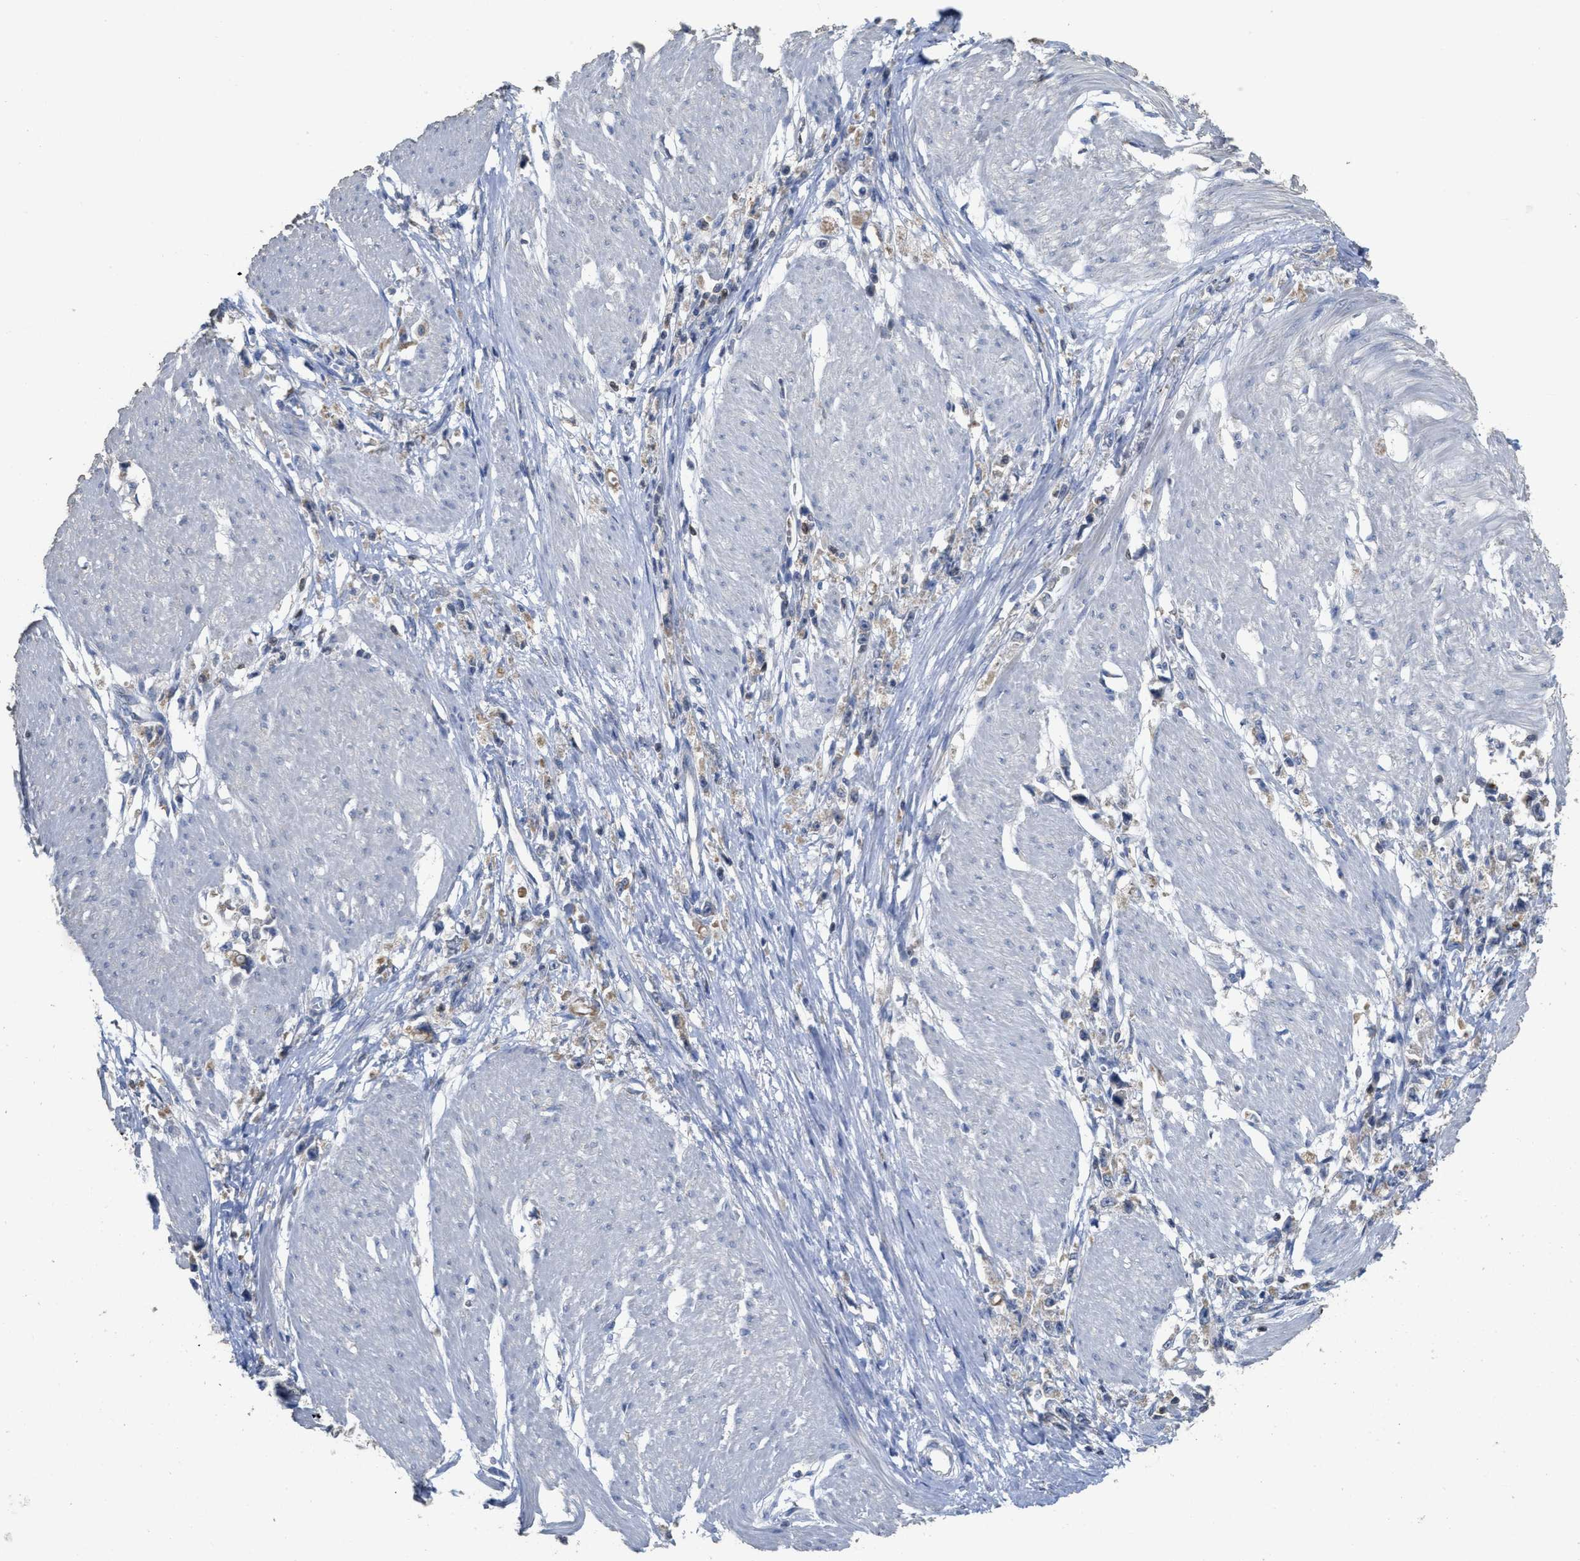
{"staining": {"intensity": "moderate", "quantity": "<25%", "location": "cytoplasmic/membranous"}, "tissue": "stomach cancer", "cell_type": "Tumor cells", "image_type": "cancer", "snomed": [{"axis": "morphology", "description": "Adenocarcinoma, NOS"}, {"axis": "topography", "description": "Stomach"}], "caption": "This histopathology image shows stomach cancer stained with immunohistochemistry (IHC) to label a protein in brown. The cytoplasmic/membranous of tumor cells show moderate positivity for the protein. Nuclei are counter-stained blue.", "gene": "SFXN2", "patient": {"sex": "female", "age": 59}}